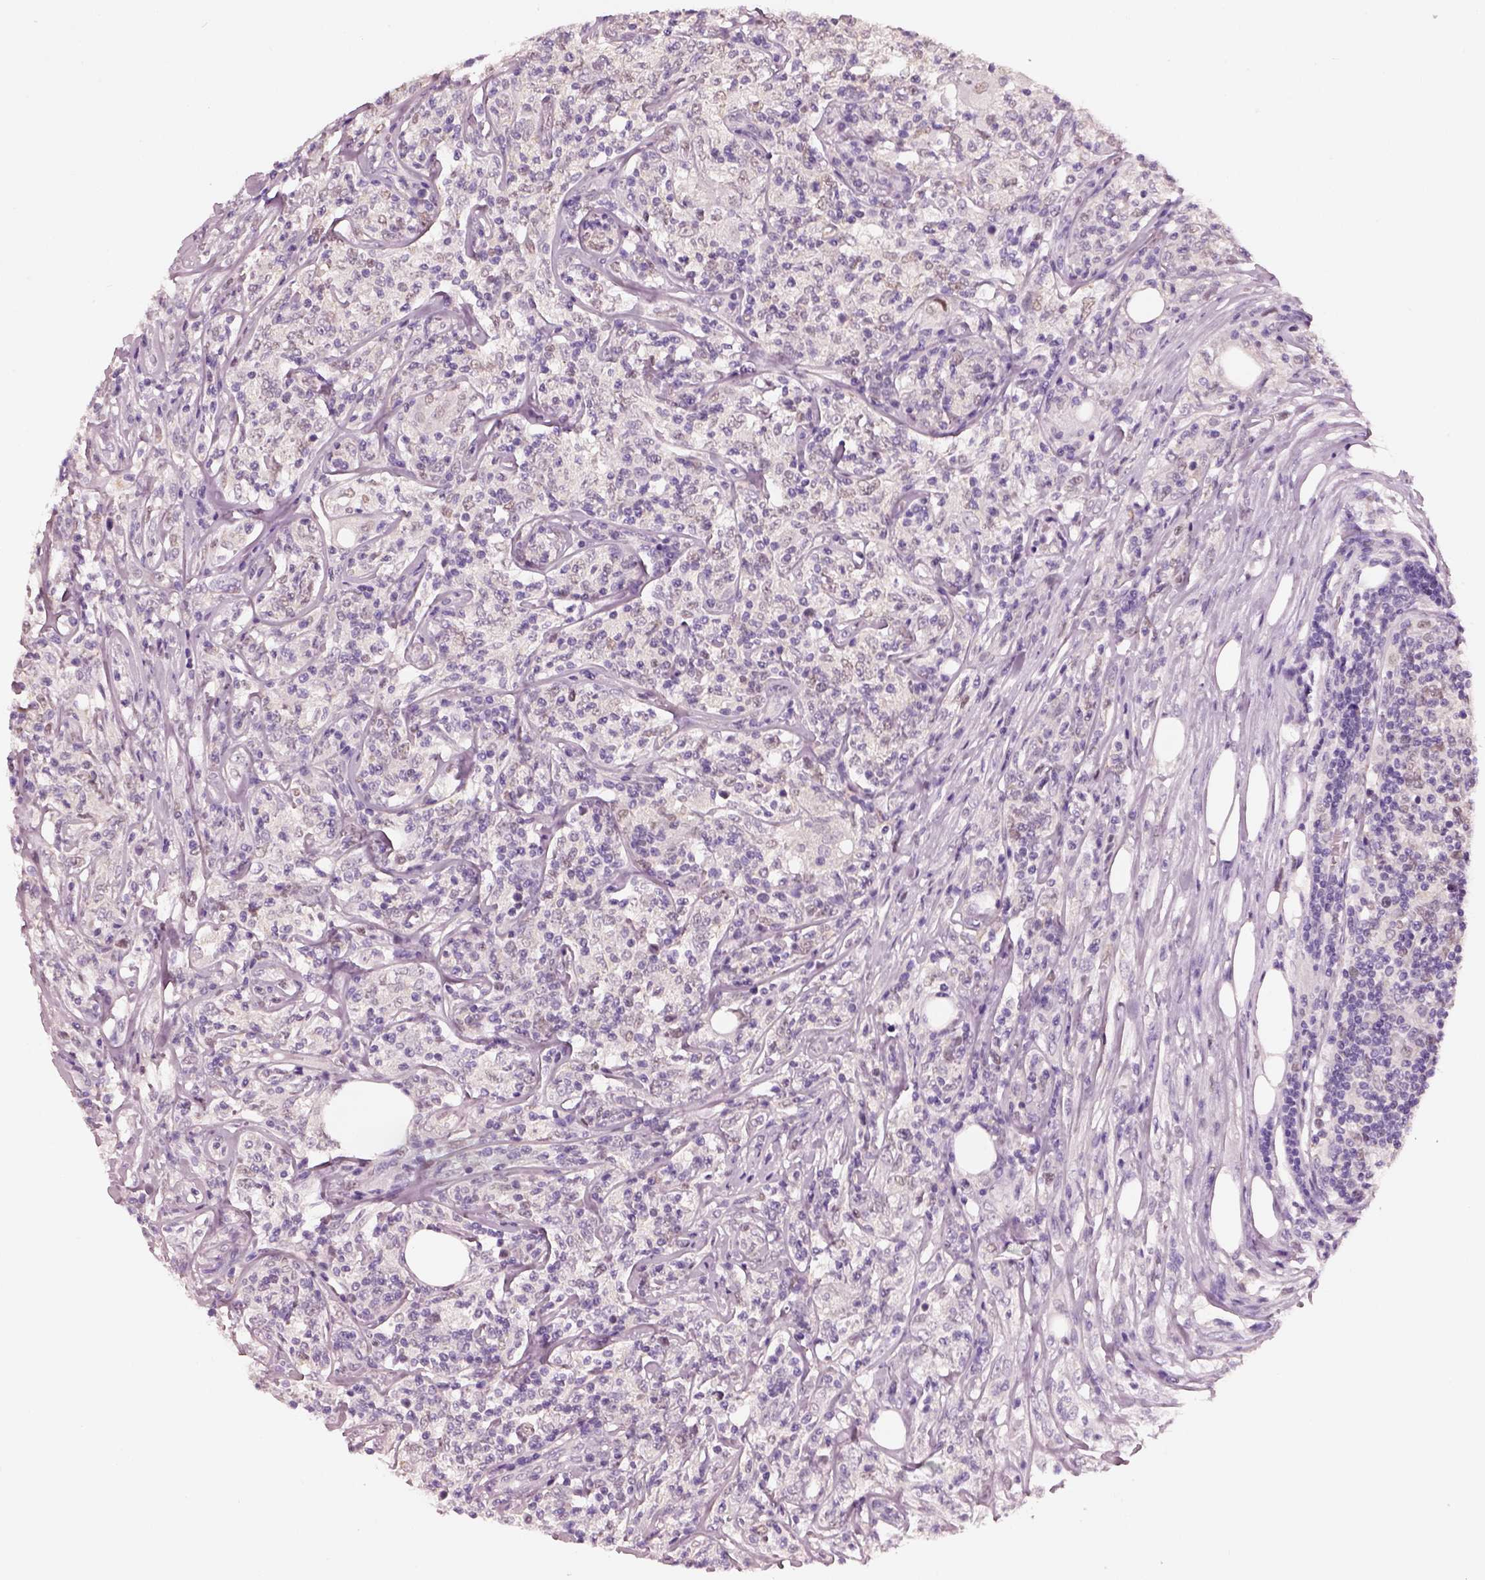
{"staining": {"intensity": "negative", "quantity": "none", "location": "none"}, "tissue": "lymphoma", "cell_type": "Tumor cells", "image_type": "cancer", "snomed": [{"axis": "morphology", "description": "Malignant lymphoma, non-Hodgkin's type, High grade"}, {"axis": "topography", "description": "Lymph node"}], "caption": "Immunohistochemical staining of malignant lymphoma, non-Hodgkin's type (high-grade) displays no significant positivity in tumor cells.", "gene": "ELSPBP1", "patient": {"sex": "female", "age": 84}}